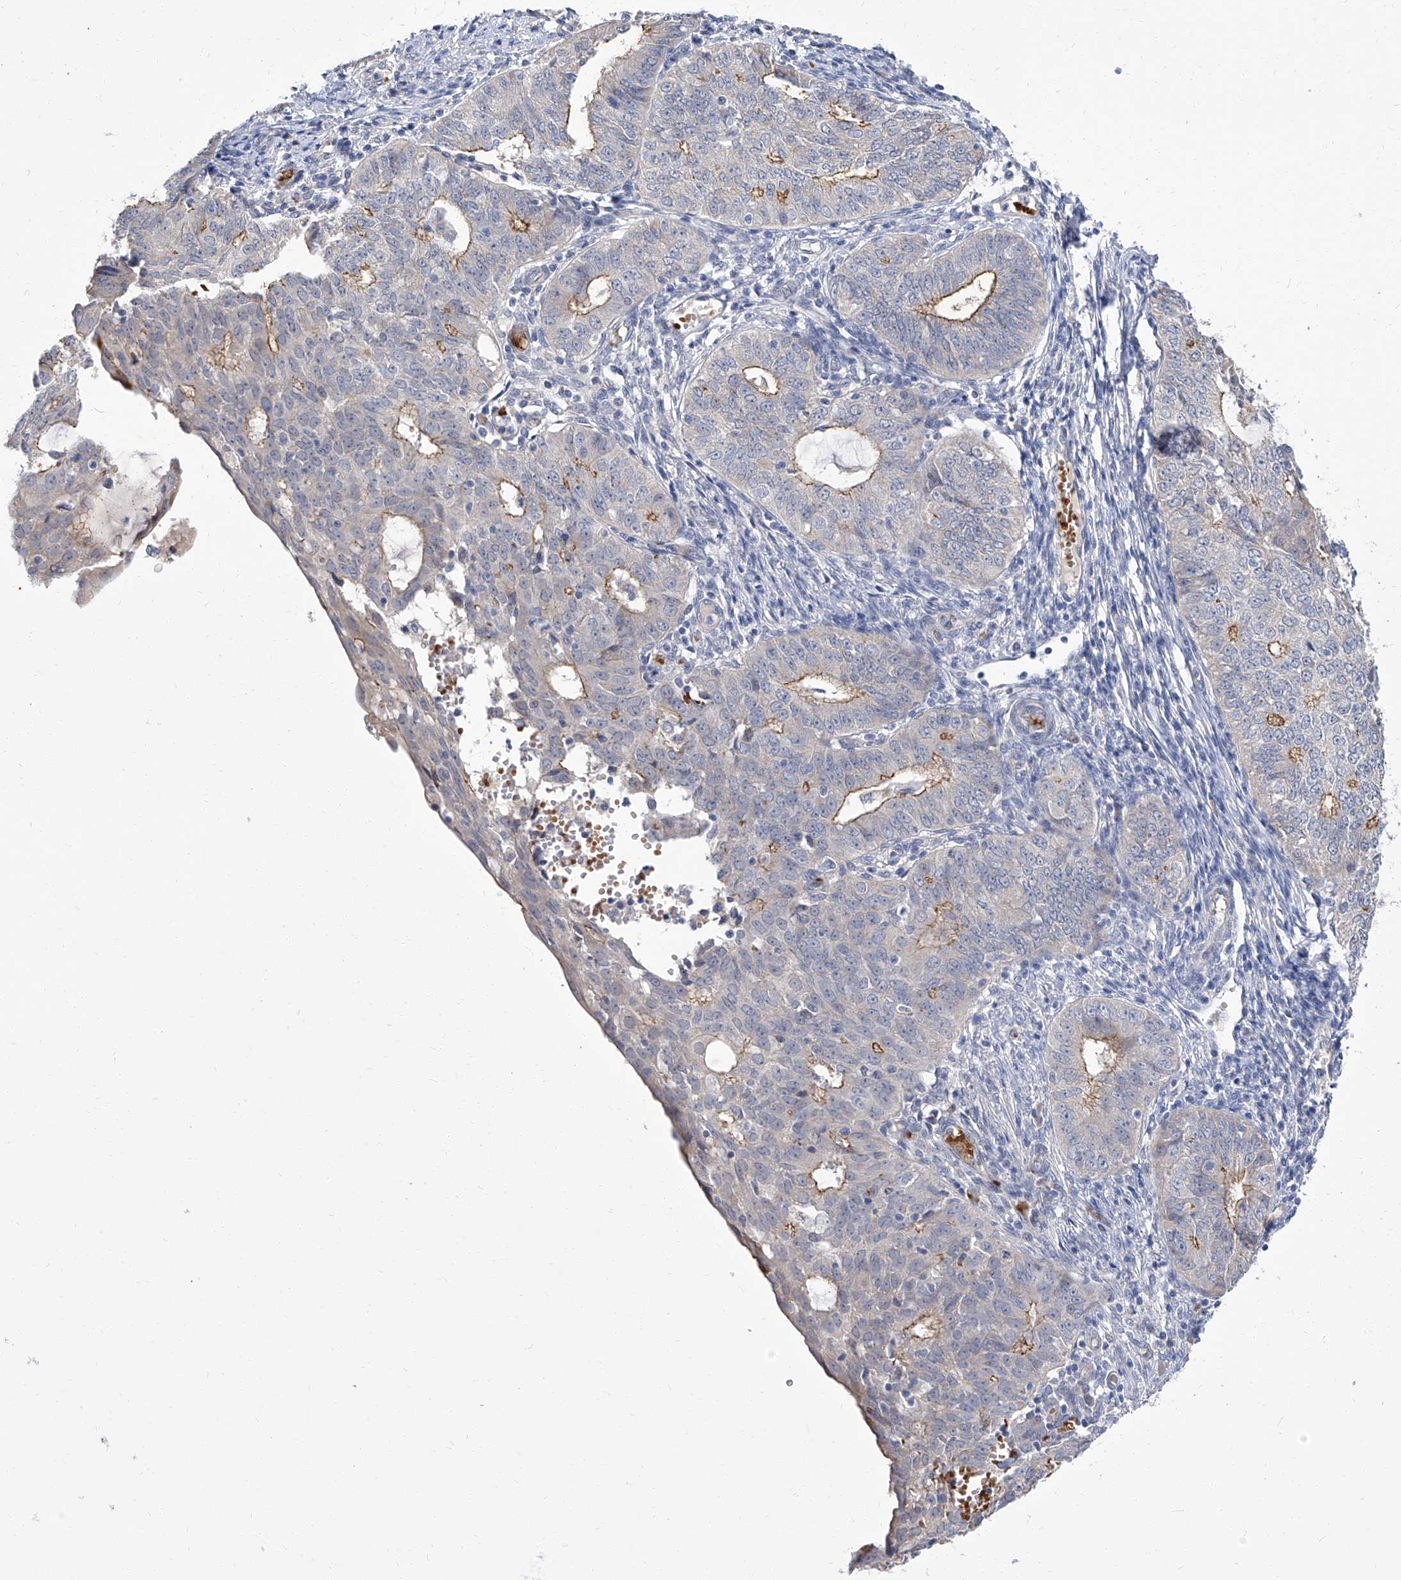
{"staining": {"intensity": "moderate", "quantity": "<25%", "location": "cytoplasmic/membranous"}, "tissue": "endometrial cancer", "cell_type": "Tumor cells", "image_type": "cancer", "snomed": [{"axis": "morphology", "description": "Adenocarcinoma, NOS"}, {"axis": "topography", "description": "Endometrium"}], "caption": "Tumor cells exhibit moderate cytoplasmic/membranous staining in about <25% of cells in endometrial cancer.", "gene": "PARD3", "patient": {"sex": "female", "age": 32}}